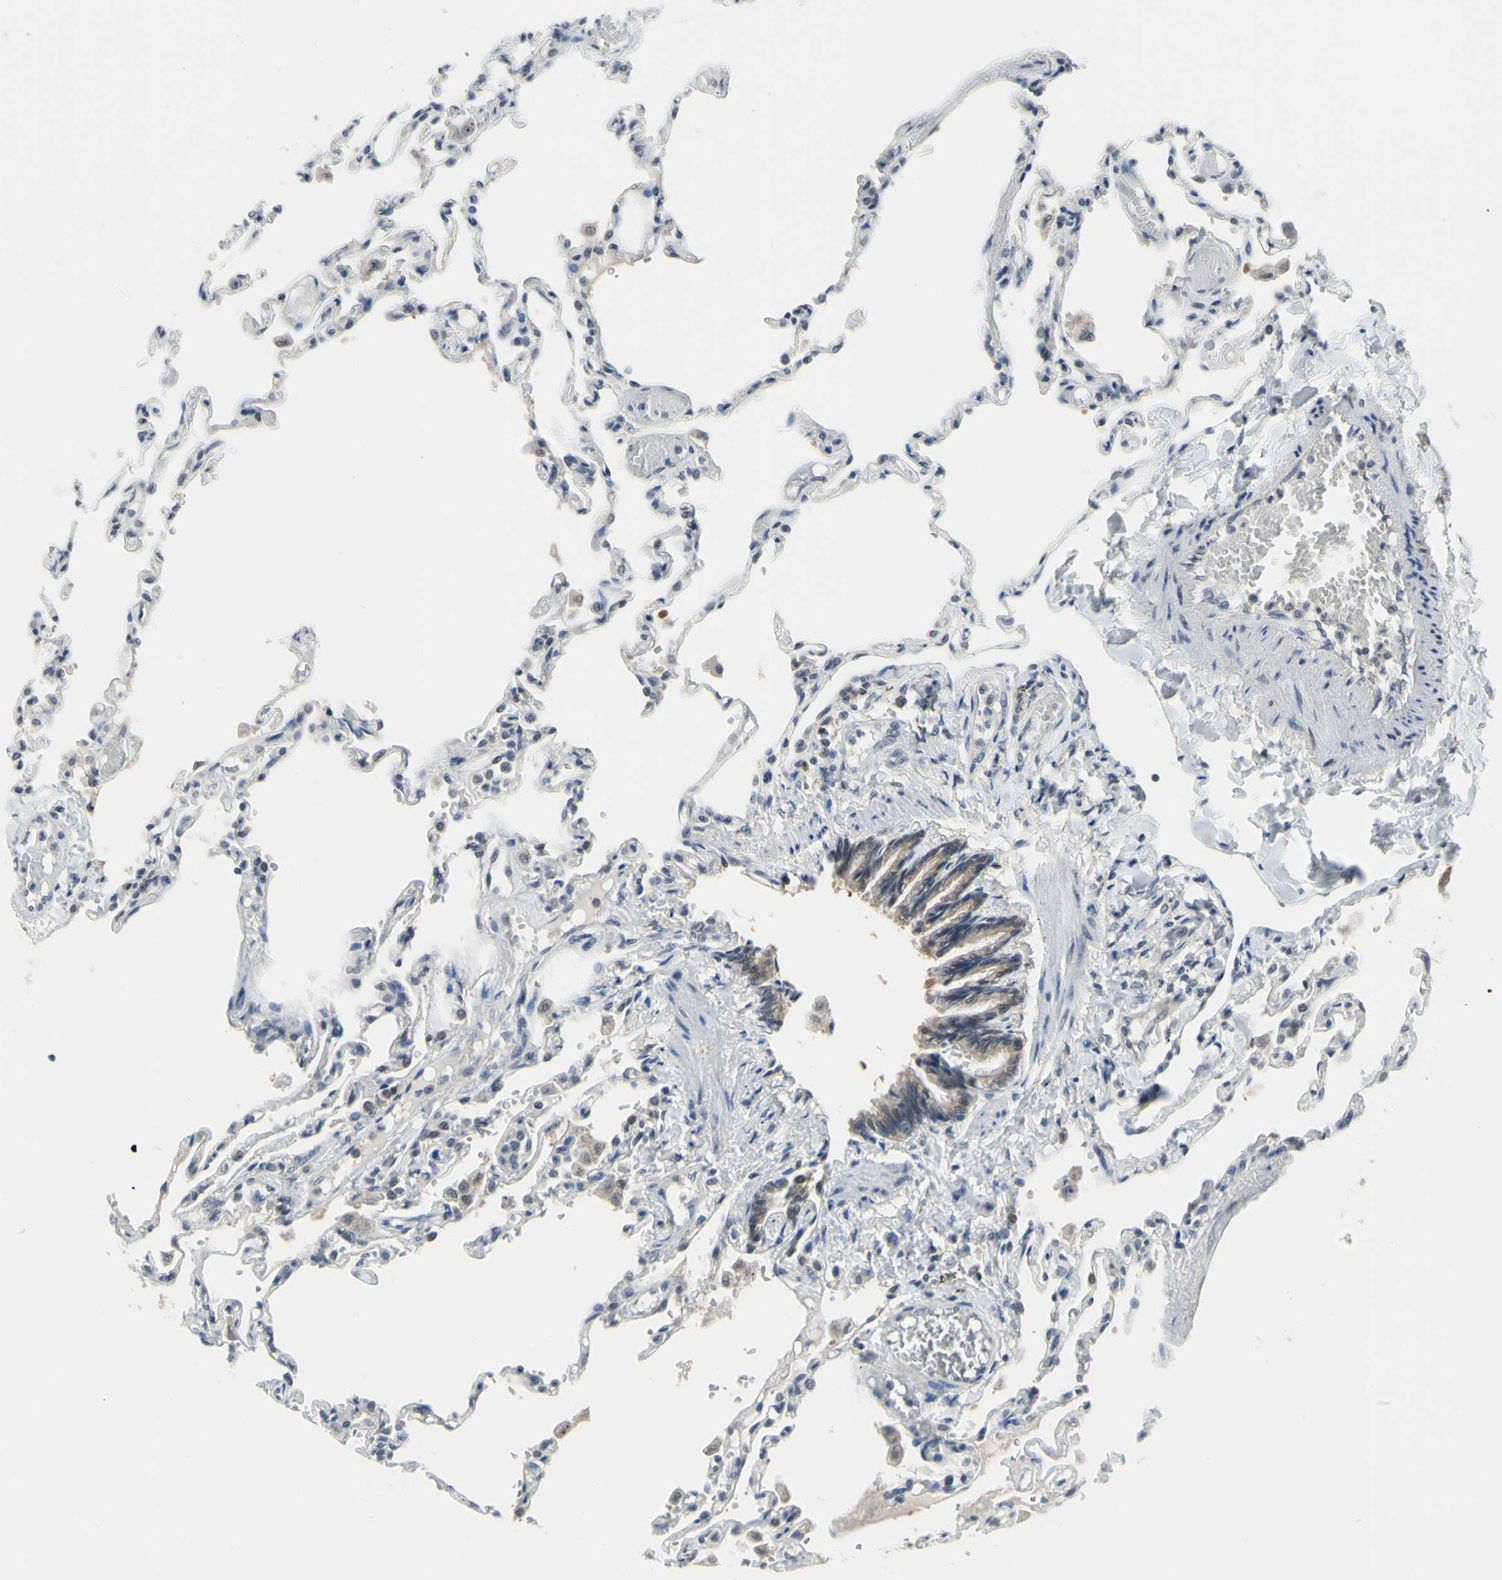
{"staining": {"intensity": "negative", "quantity": "none", "location": "none"}, "tissue": "lung", "cell_type": "Alveolar cells", "image_type": "normal", "snomed": [{"axis": "morphology", "description": "Normal tissue, NOS"}, {"axis": "topography", "description": "Lung"}], "caption": "A high-resolution image shows immunohistochemistry (IHC) staining of benign lung, which exhibits no significant positivity in alveolar cells.", "gene": "HSPA4", "patient": {"sex": "male", "age": 21}}